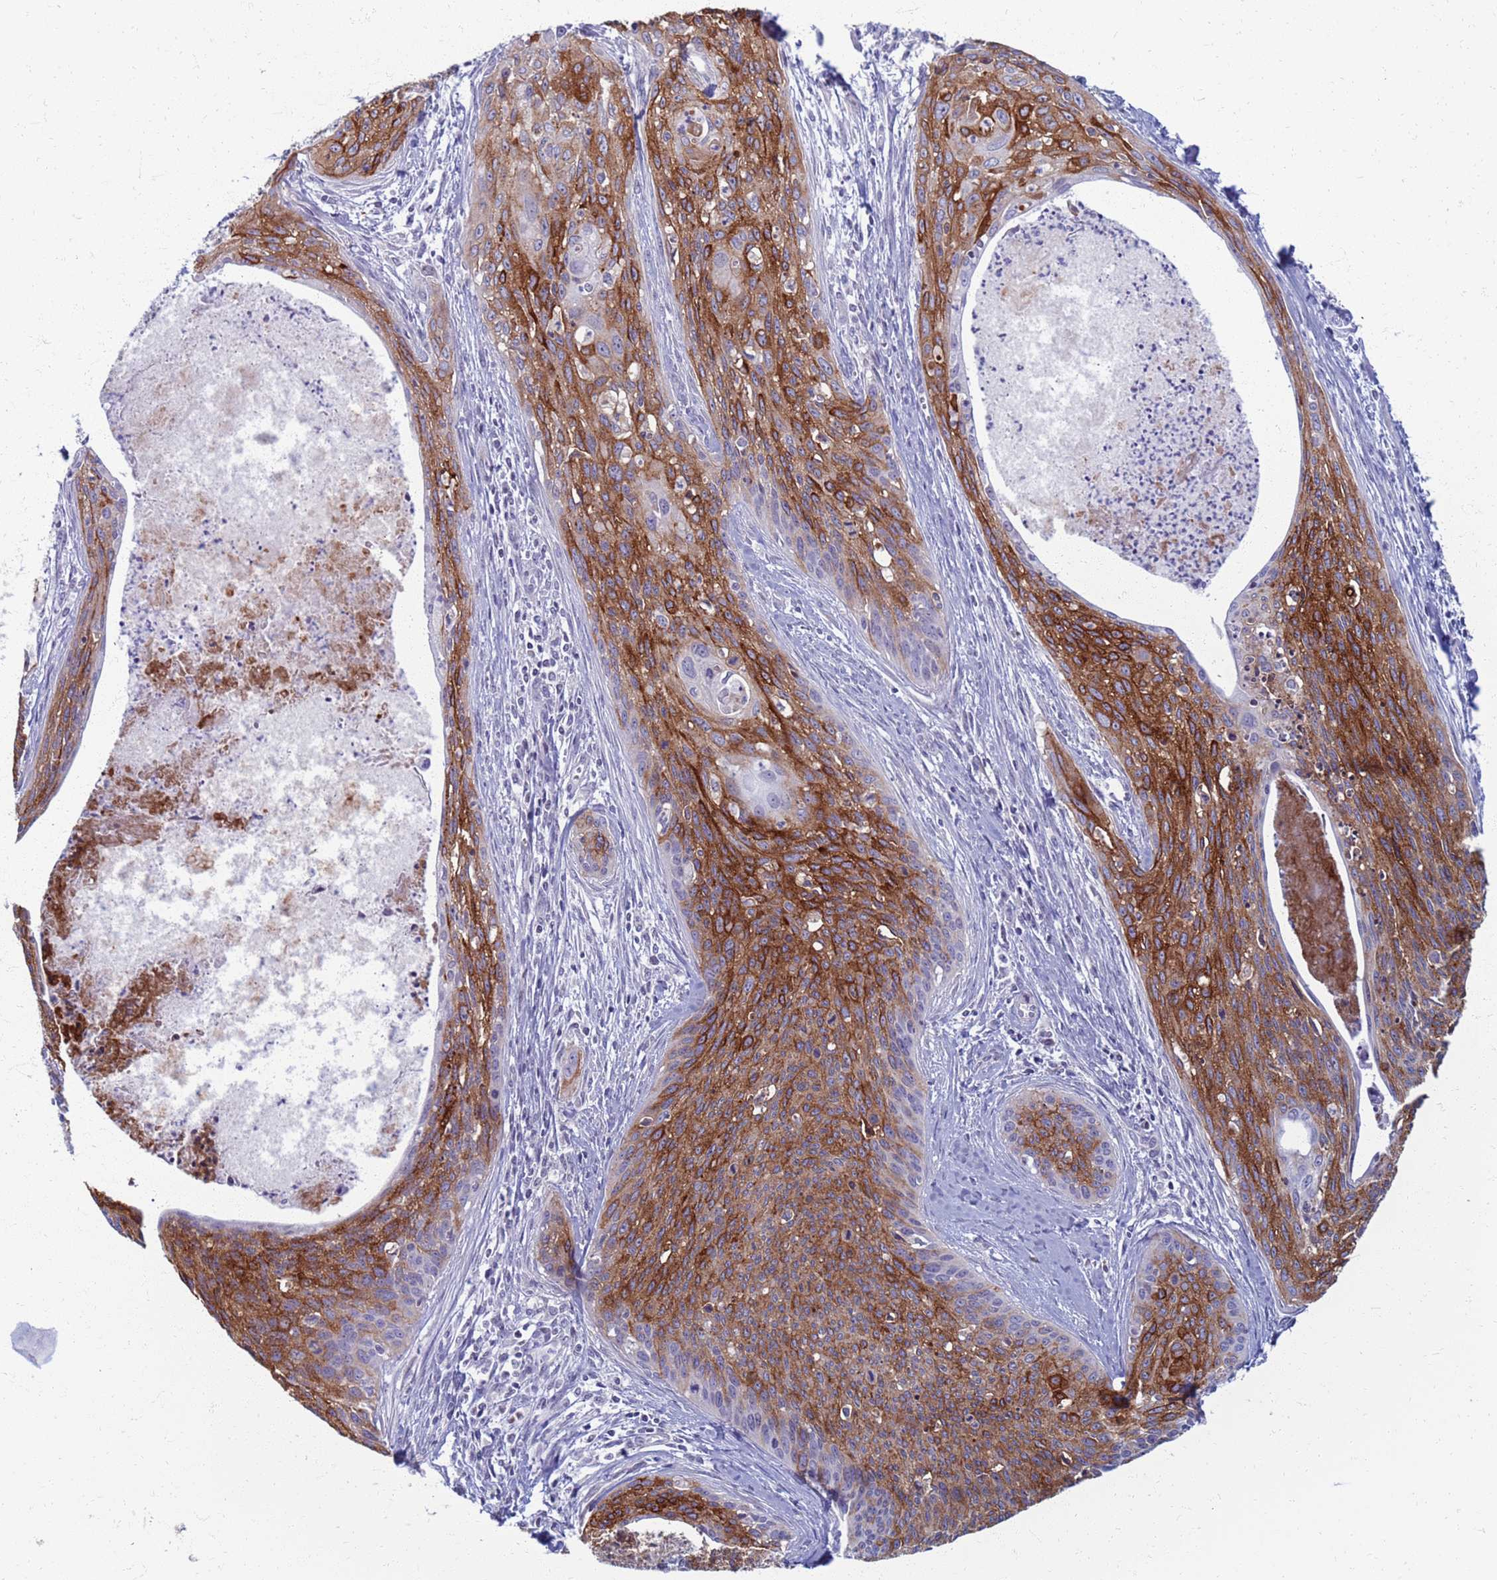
{"staining": {"intensity": "strong", "quantity": ">75%", "location": "cytoplasmic/membranous"}, "tissue": "cervical cancer", "cell_type": "Tumor cells", "image_type": "cancer", "snomed": [{"axis": "morphology", "description": "Squamous cell carcinoma, NOS"}, {"axis": "topography", "description": "Cervix"}], "caption": "Protein expression analysis of squamous cell carcinoma (cervical) displays strong cytoplasmic/membranous expression in approximately >75% of tumor cells.", "gene": "CLCA2", "patient": {"sex": "female", "age": 55}}